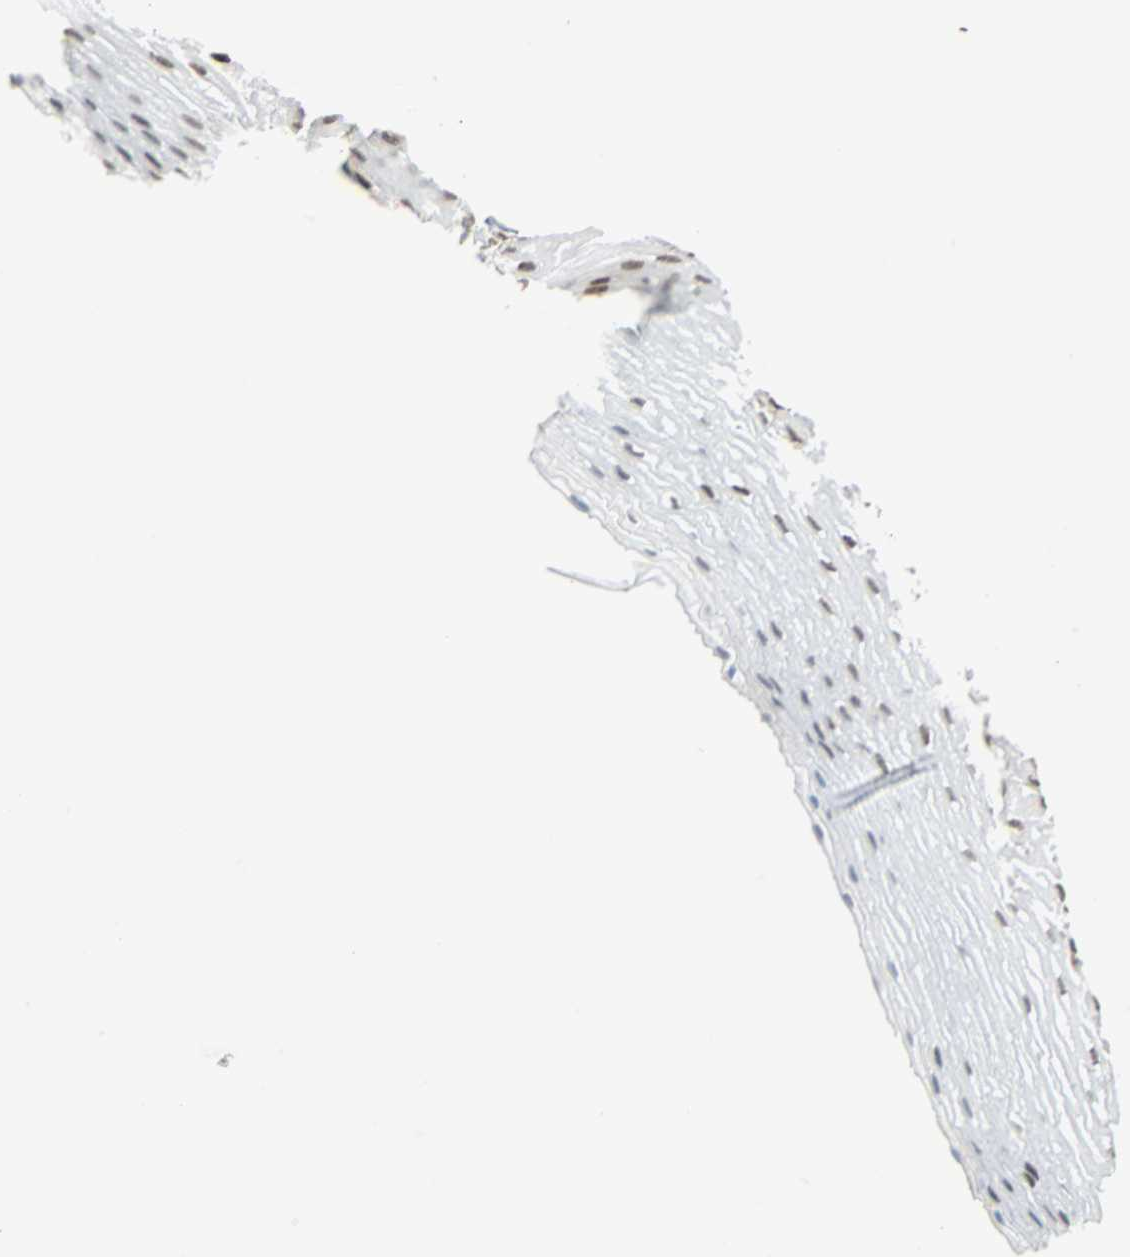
{"staining": {"intensity": "weak", "quantity": "25%-75%", "location": "nuclear"}, "tissue": "esophagus", "cell_type": "Squamous epithelial cells", "image_type": "normal", "snomed": [{"axis": "morphology", "description": "Normal tissue, NOS"}, {"axis": "topography", "description": "Esophagus"}], "caption": "This photomicrograph reveals immunohistochemistry staining of unremarkable human esophagus, with low weak nuclear expression in approximately 25%-75% of squamous epithelial cells.", "gene": "NELFE", "patient": {"sex": "male", "age": 48}}